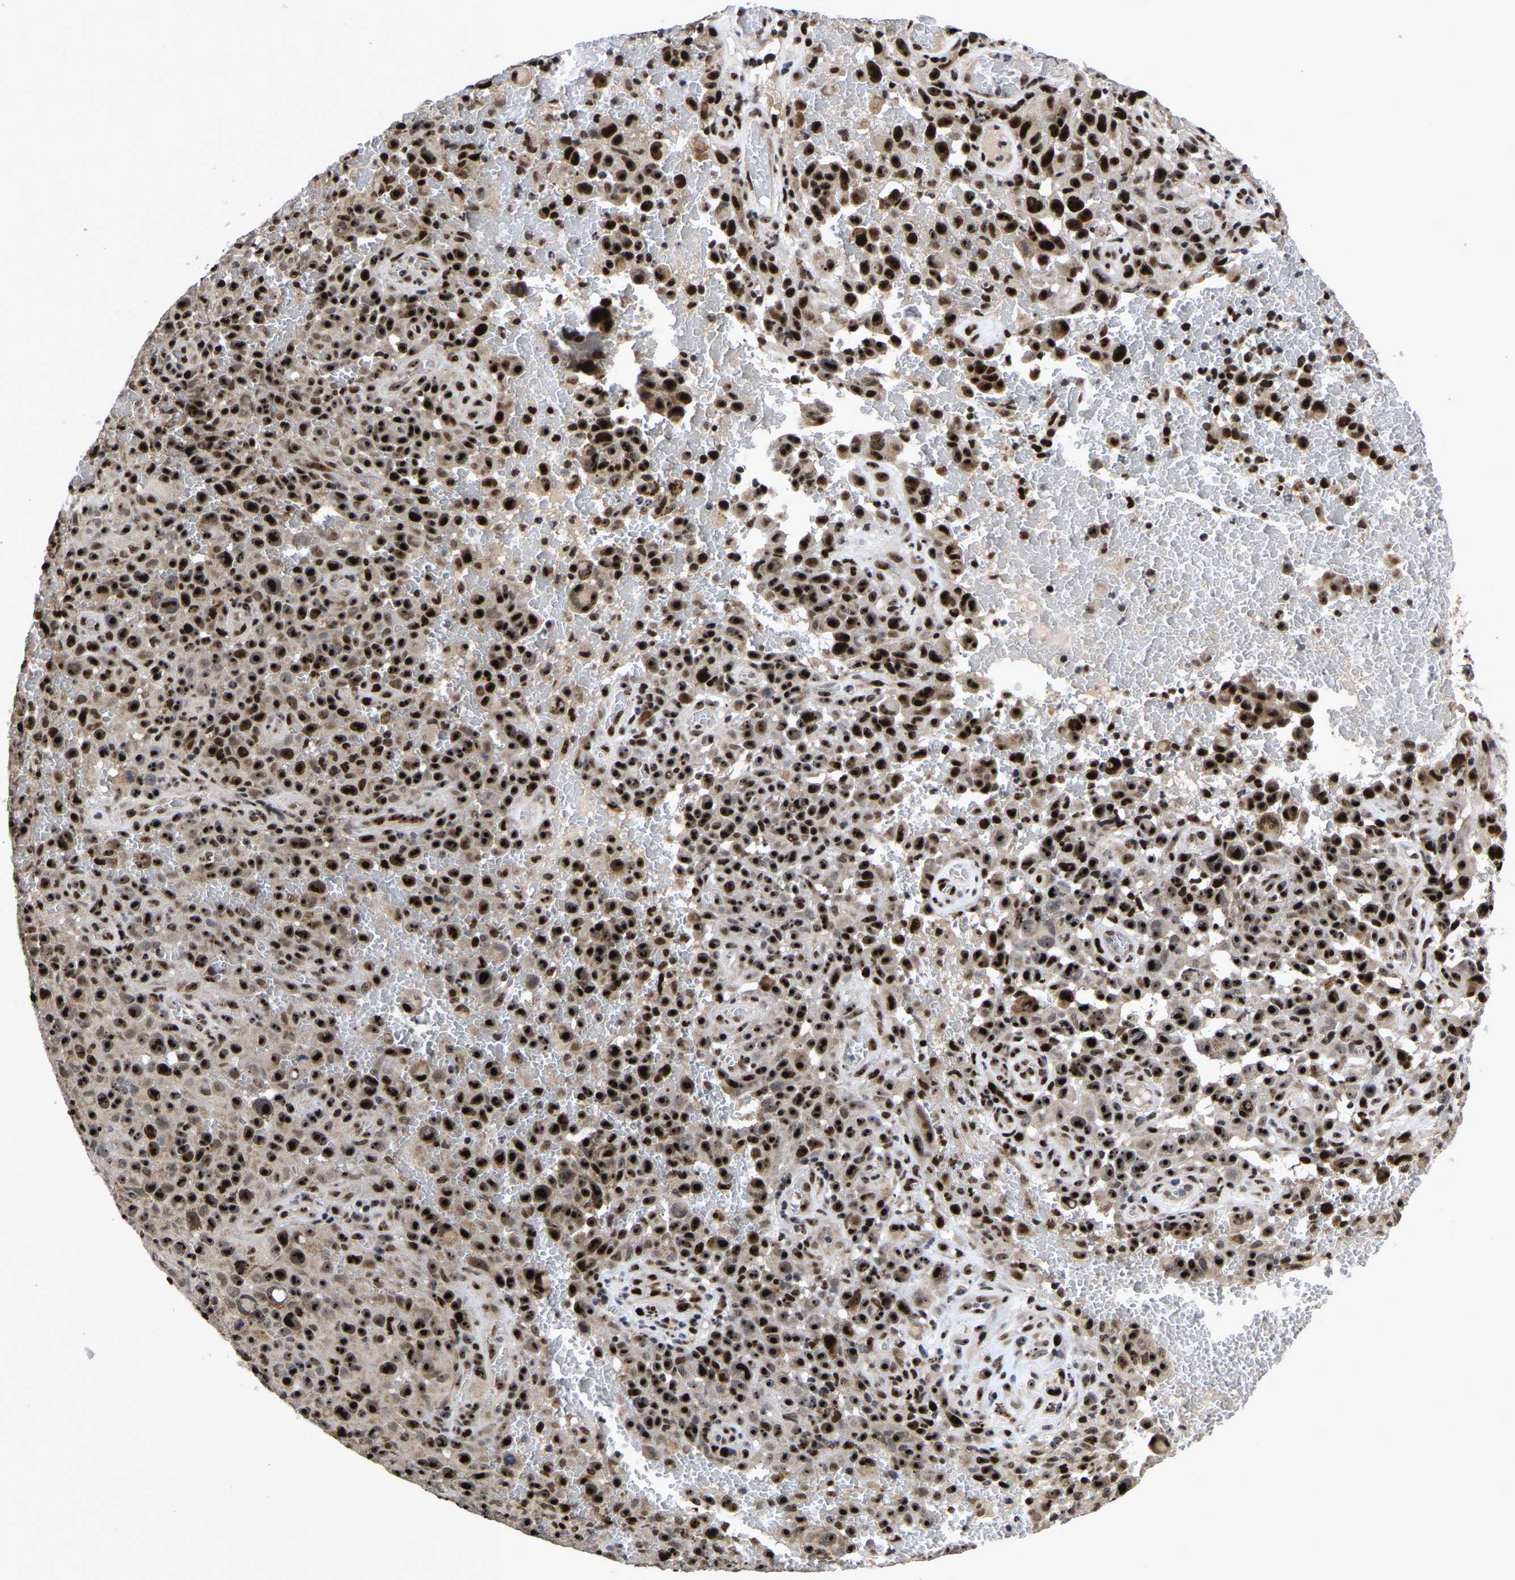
{"staining": {"intensity": "strong", "quantity": ">75%", "location": "nuclear"}, "tissue": "melanoma", "cell_type": "Tumor cells", "image_type": "cancer", "snomed": [{"axis": "morphology", "description": "Malignant melanoma, NOS"}, {"axis": "topography", "description": "Skin"}], "caption": "Melanoma stained for a protein displays strong nuclear positivity in tumor cells. Using DAB (brown) and hematoxylin (blue) stains, captured at high magnification using brightfield microscopy.", "gene": "JUNB", "patient": {"sex": "female", "age": 82}}